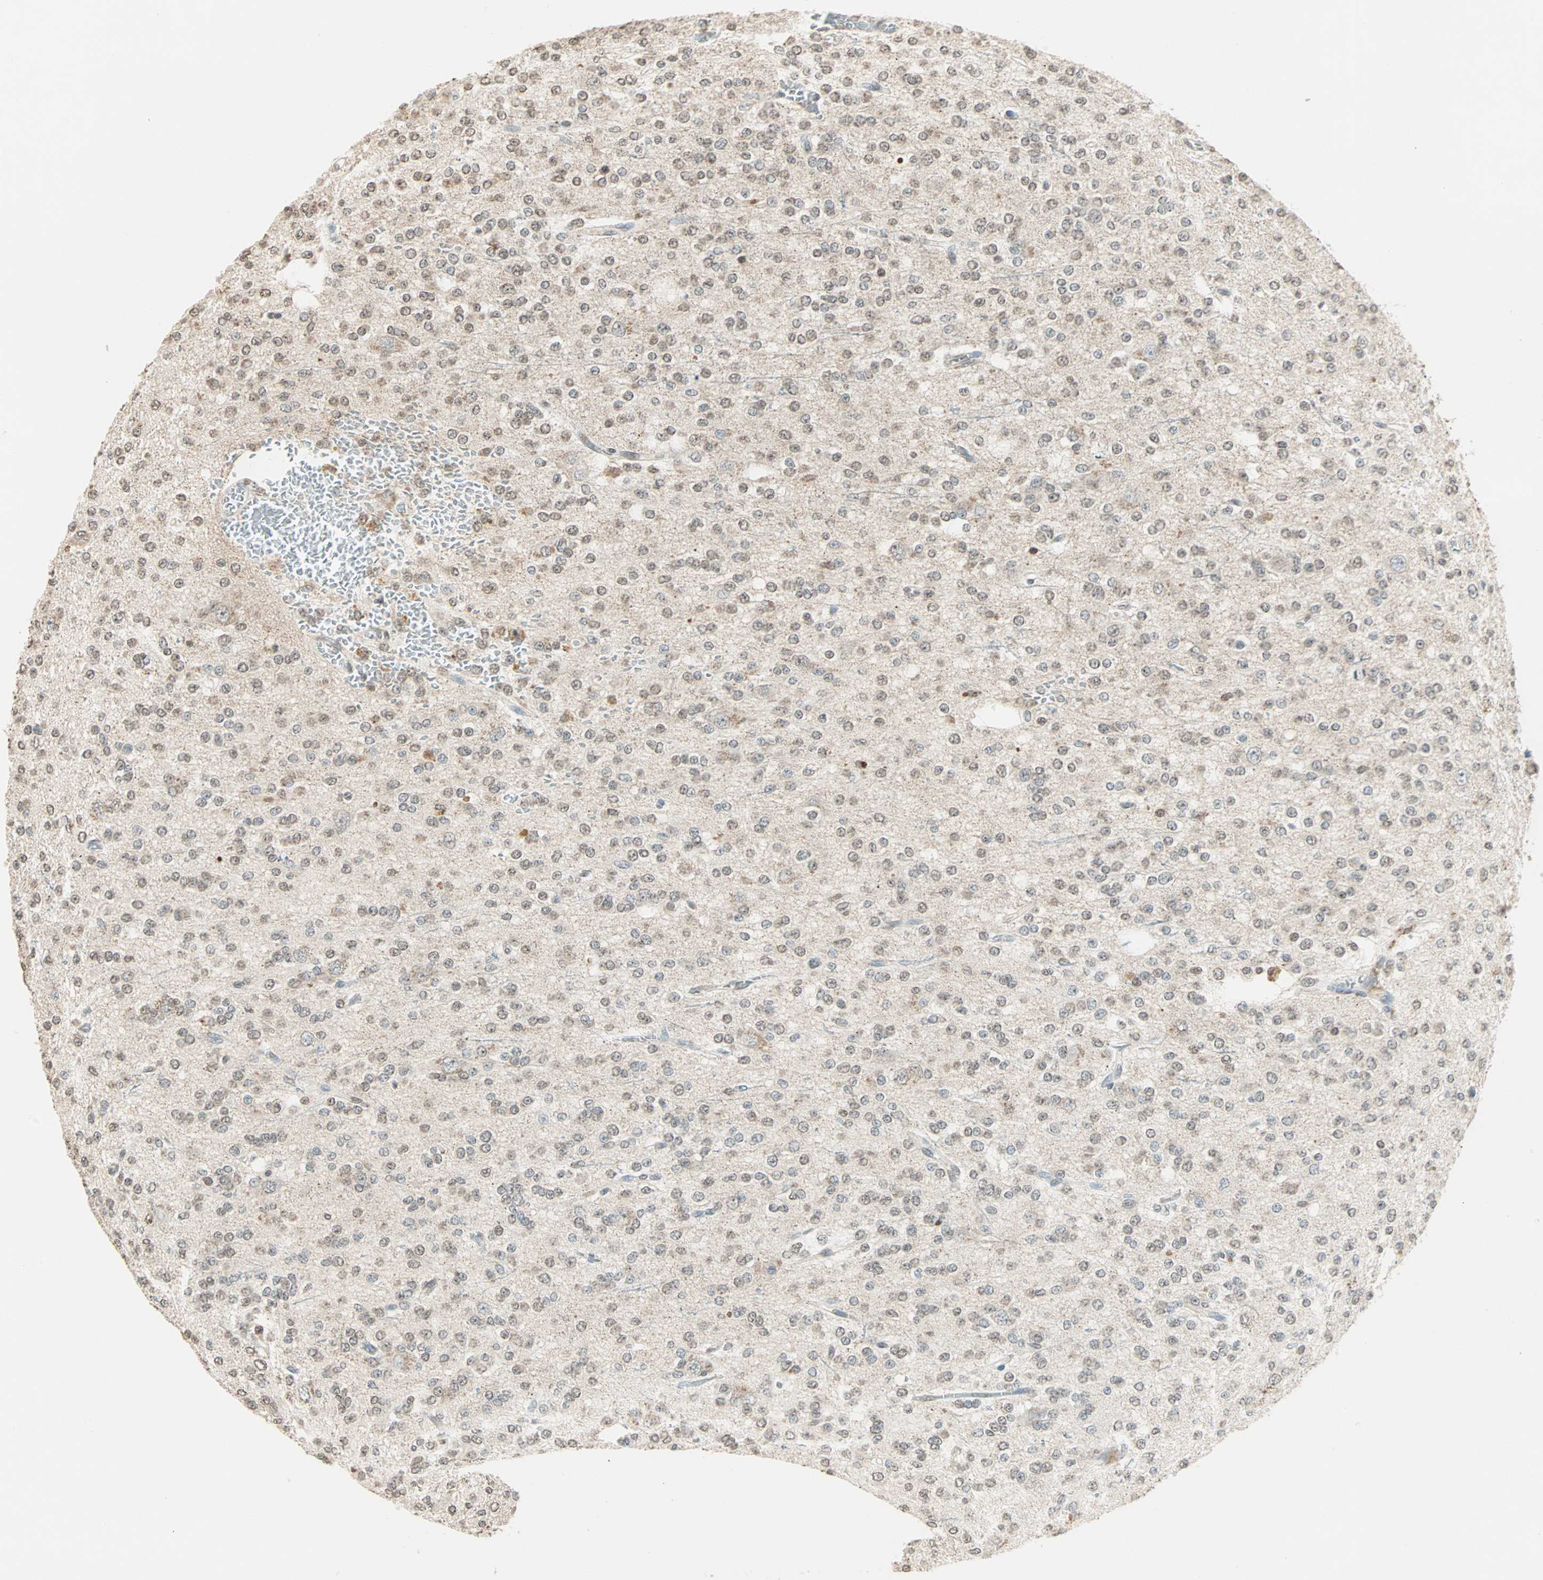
{"staining": {"intensity": "weak", "quantity": "25%-75%", "location": "cytoplasmic/membranous,nuclear"}, "tissue": "glioma", "cell_type": "Tumor cells", "image_type": "cancer", "snomed": [{"axis": "morphology", "description": "Glioma, malignant, Low grade"}, {"axis": "topography", "description": "Brain"}], "caption": "A histopathology image of glioma stained for a protein exhibits weak cytoplasmic/membranous and nuclear brown staining in tumor cells.", "gene": "PRELID1", "patient": {"sex": "male", "age": 38}}